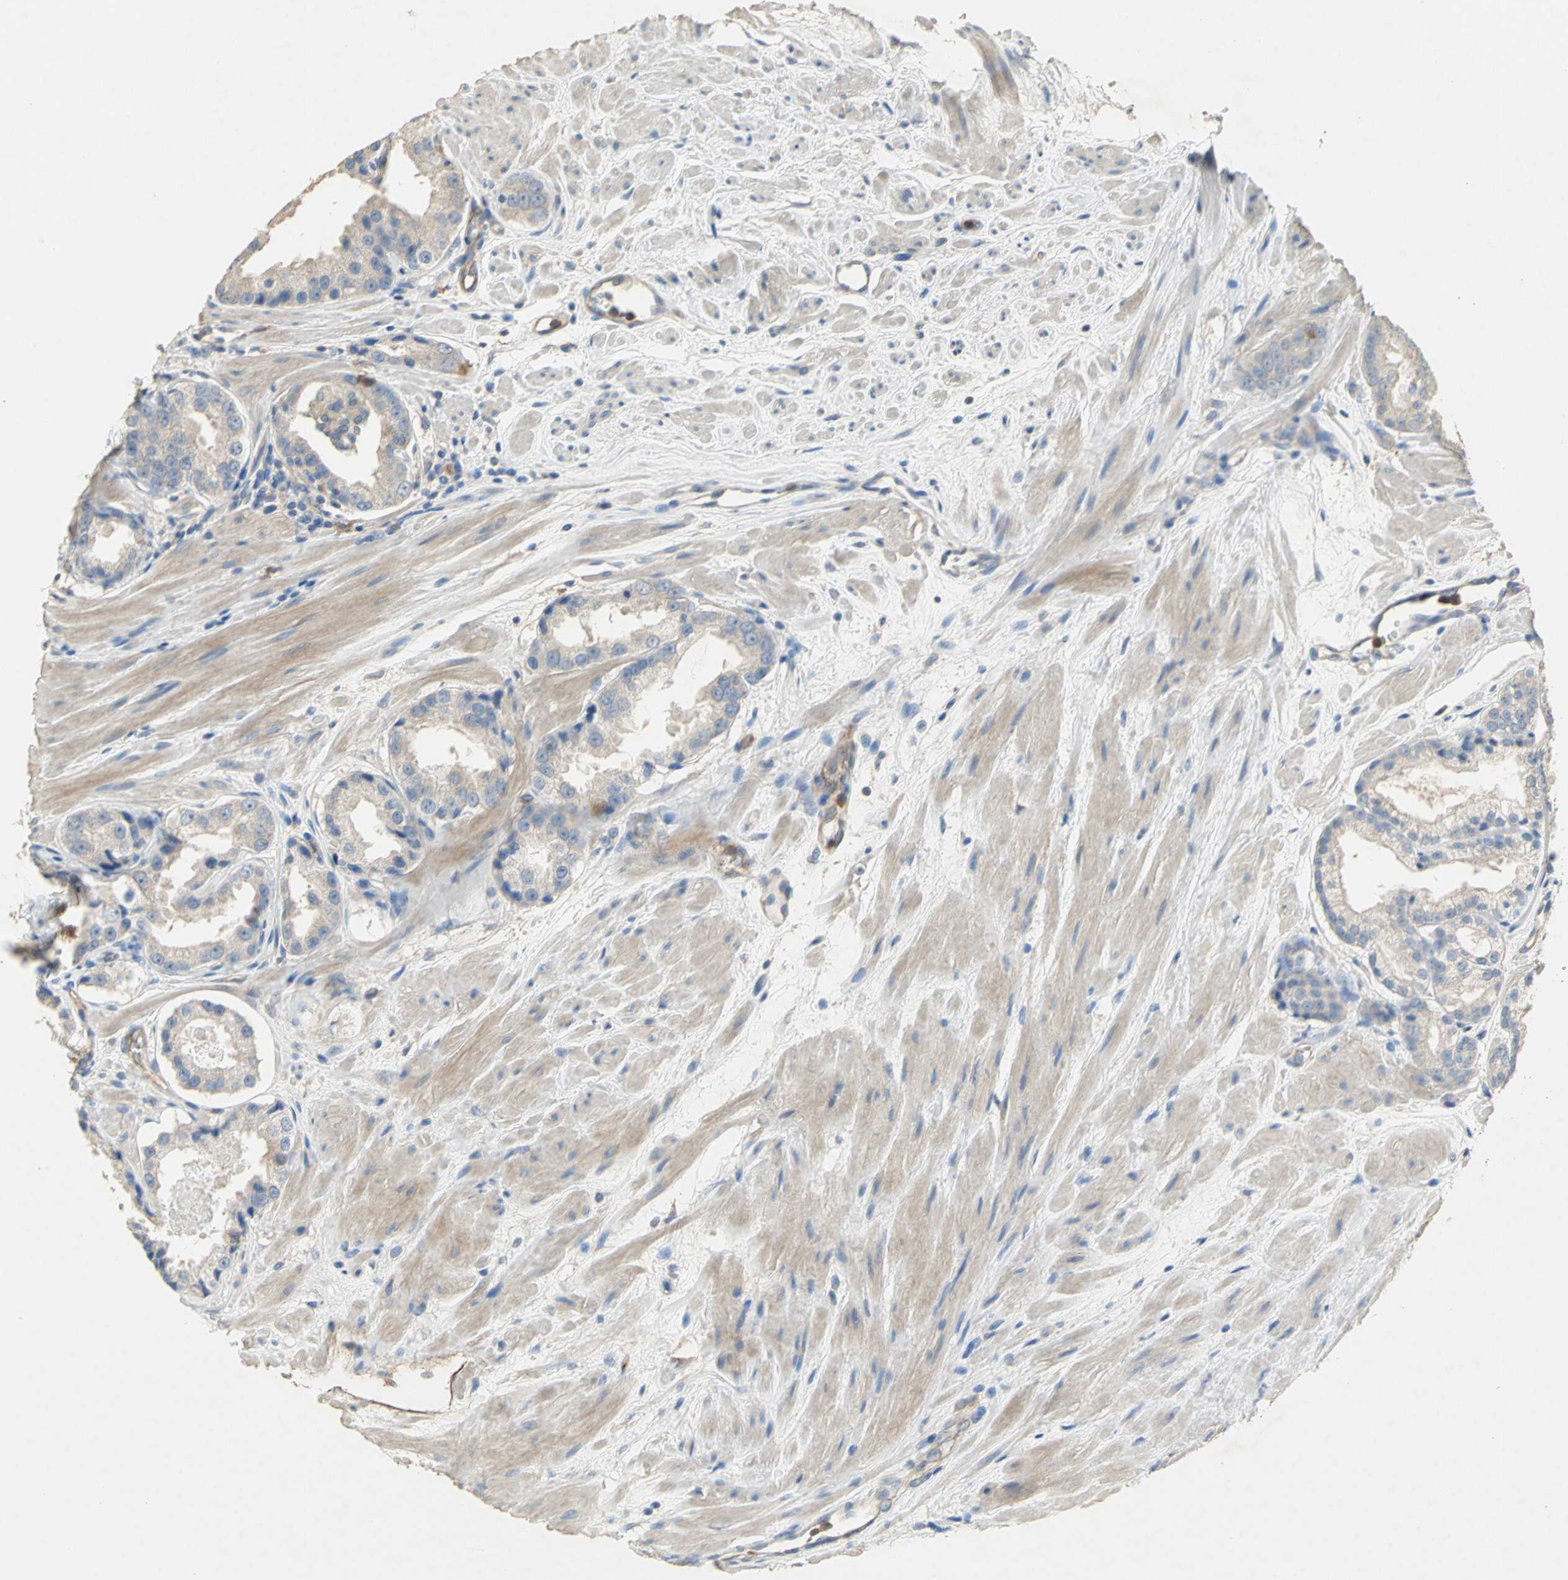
{"staining": {"intensity": "negative", "quantity": "none", "location": "none"}, "tissue": "prostate cancer", "cell_type": "Tumor cells", "image_type": "cancer", "snomed": [{"axis": "morphology", "description": "Adenocarcinoma, Medium grade"}, {"axis": "topography", "description": "Prostate"}], "caption": "An immunohistochemistry histopathology image of prostate cancer is shown. There is no staining in tumor cells of prostate cancer.", "gene": "DLGAP5", "patient": {"sex": "male", "age": 60}}